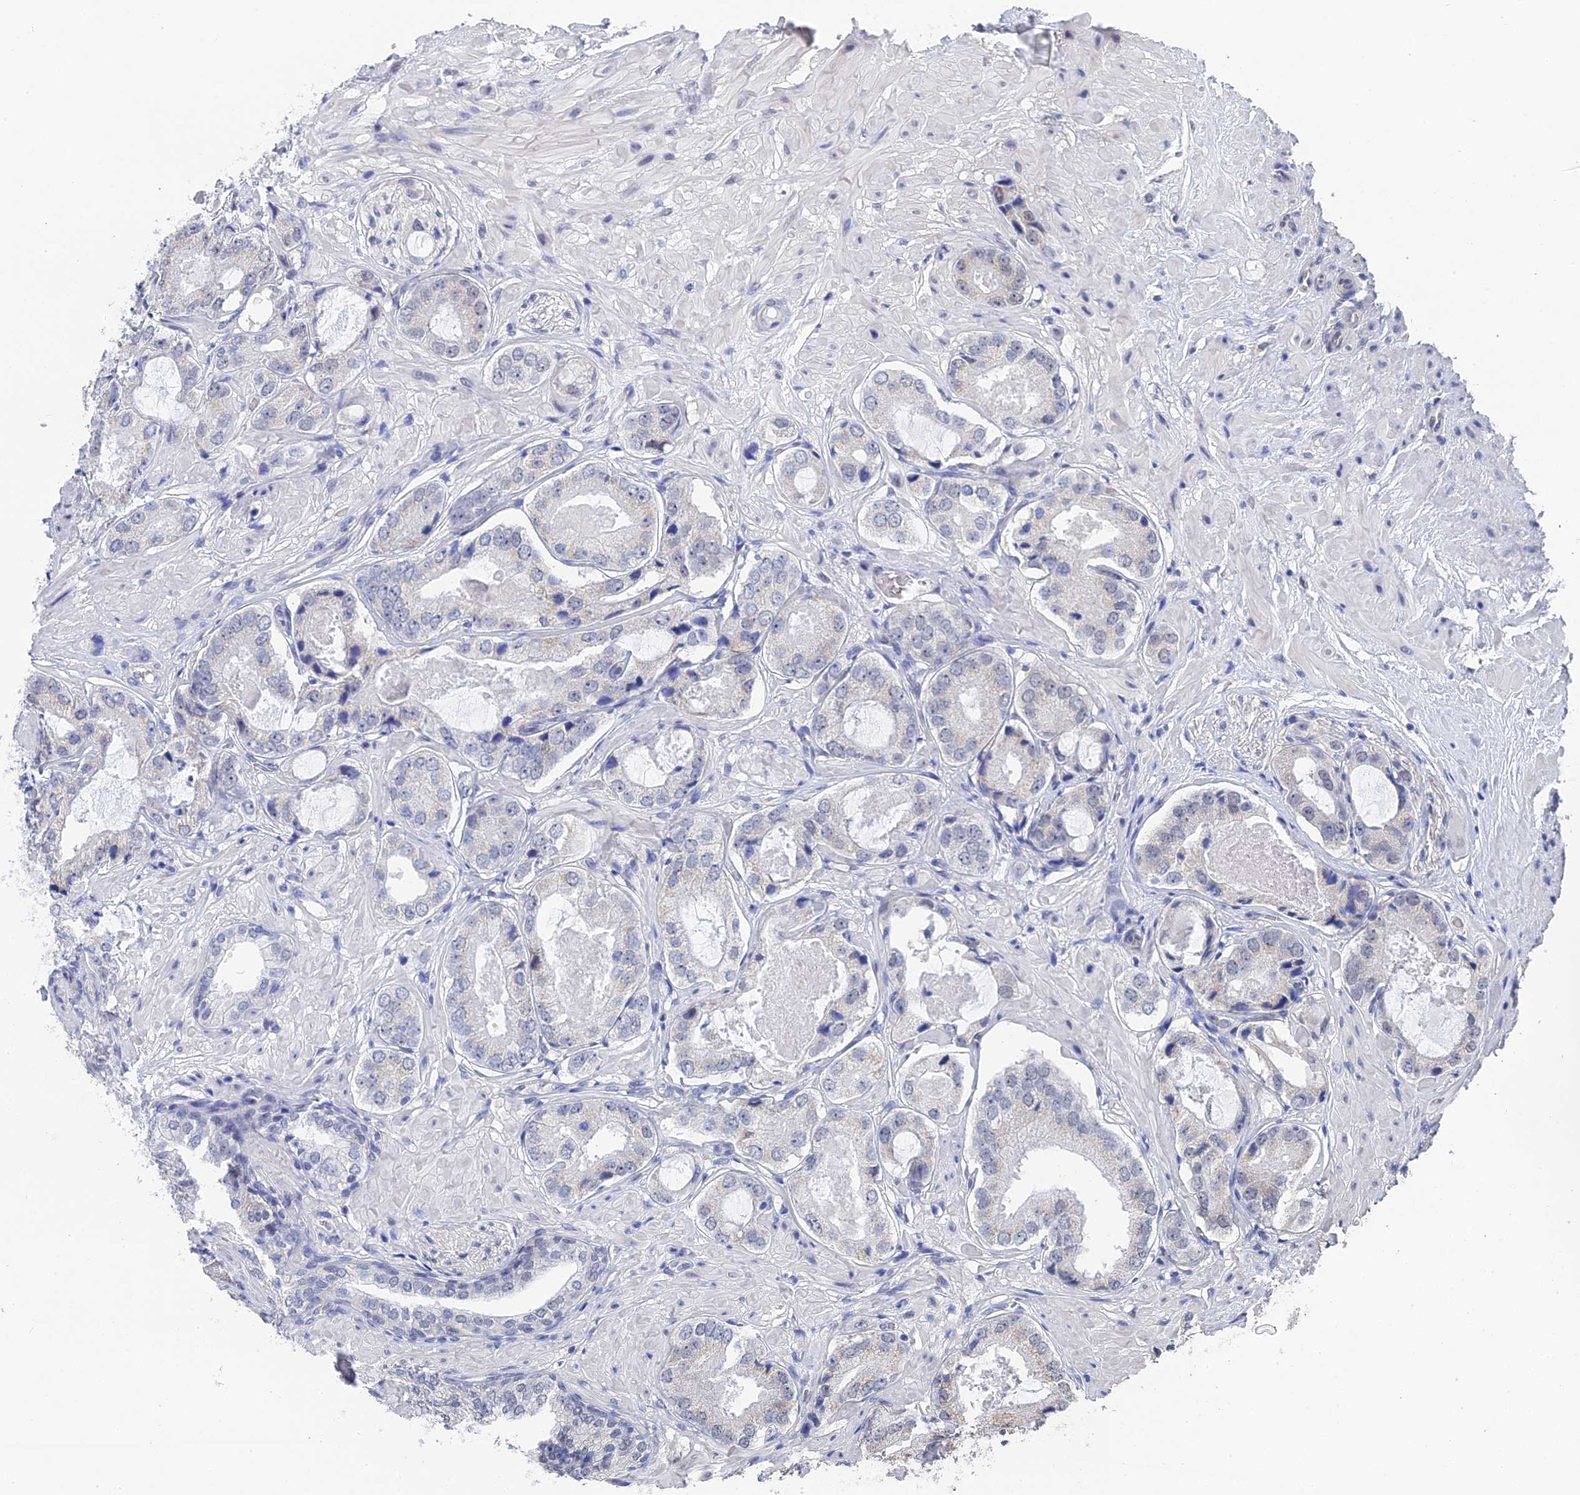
{"staining": {"intensity": "negative", "quantity": "none", "location": "none"}, "tissue": "prostate cancer", "cell_type": "Tumor cells", "image_type": "cancer", "snomed": [{"axis": "morphology", "description": "Adenocarcinoma, High grade"}, {"axis": "topography", "description": "Prostate"}], "caption": "Human adenocarcinoma (high-grade) (prostate) stained for a protein using immunohistochemistry (IHC) shows no positivity in tumor cells.", "gene": "TSSC4", "patient": {"sex": "male", "age": 59}}